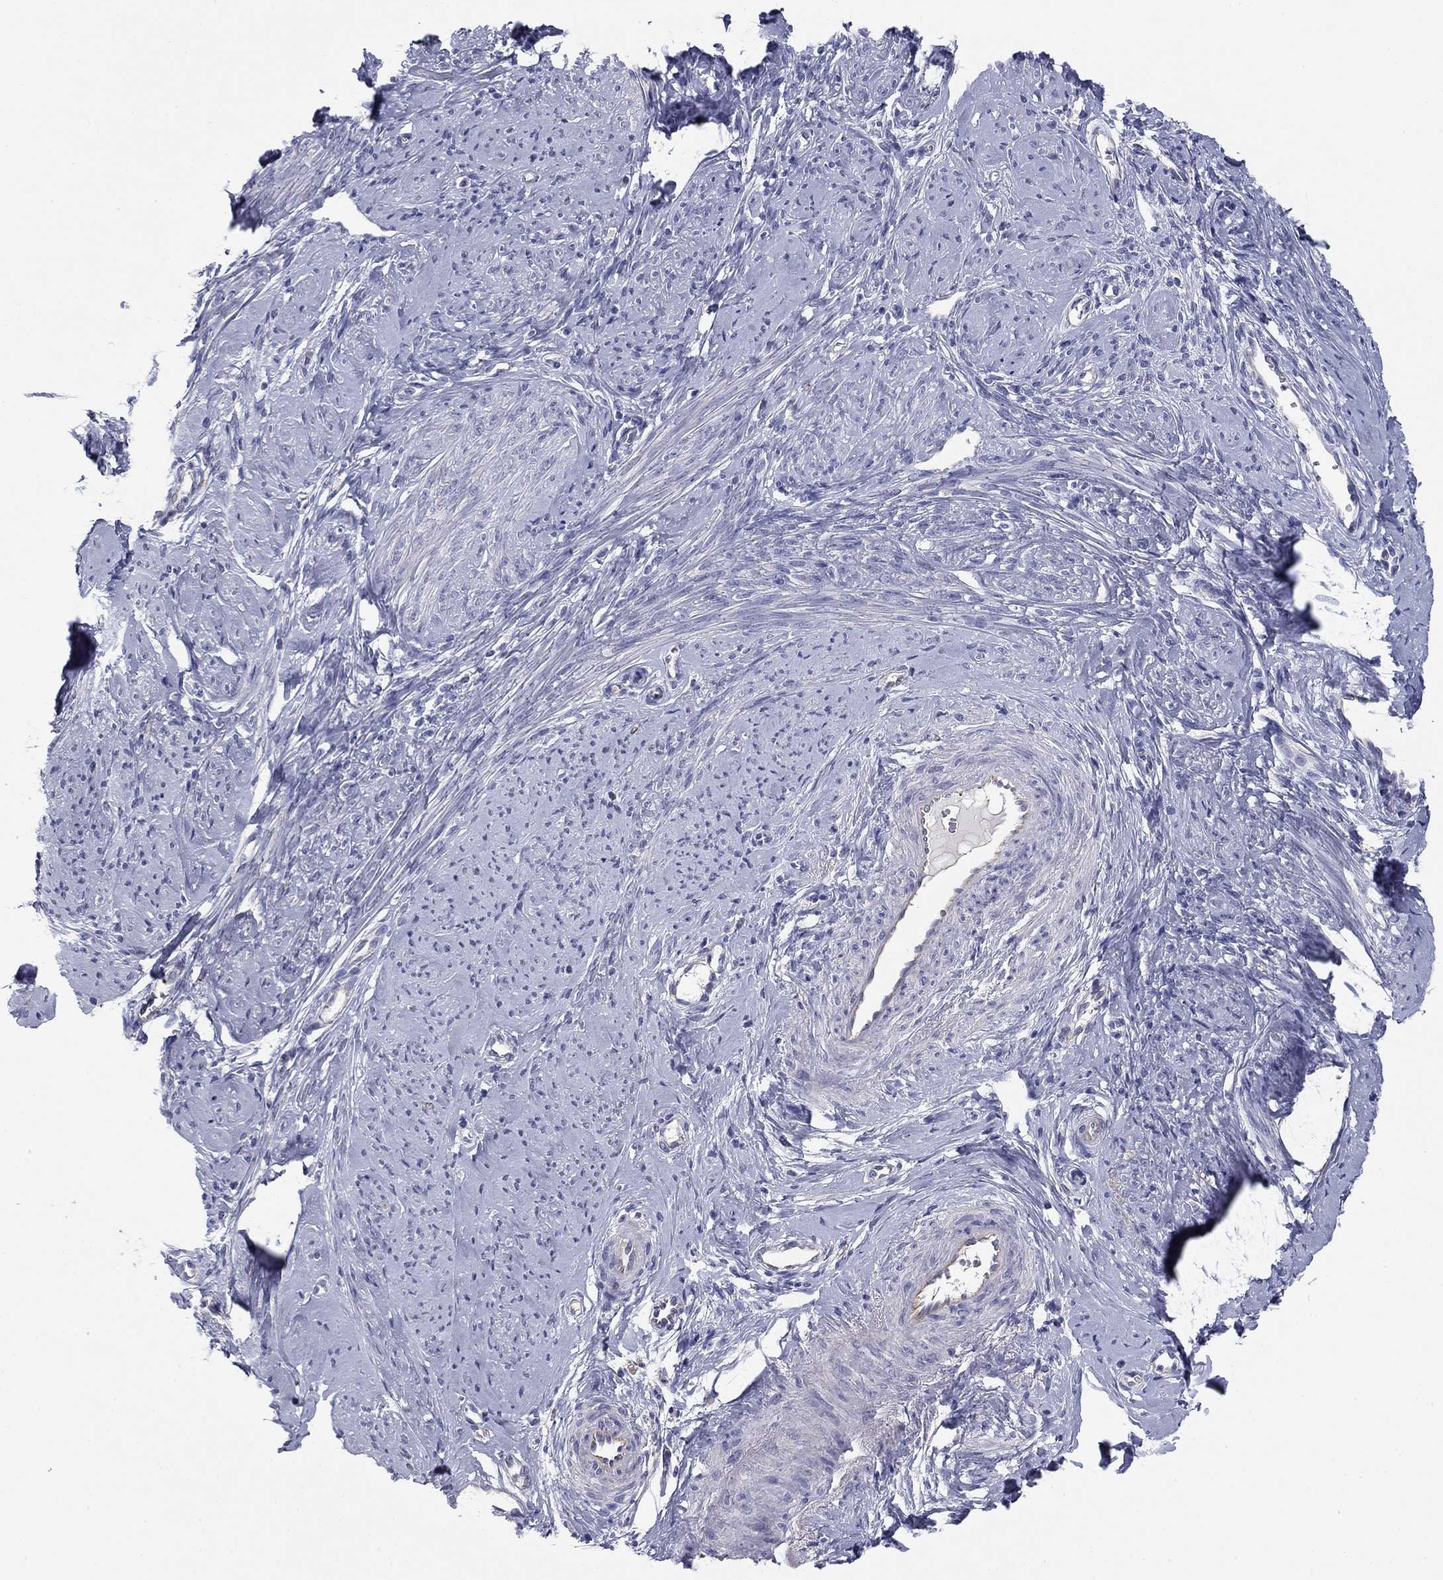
{"staining": {"intensity": "negative", "quantity": "none", "location": "none"}, "tissue": "smooth muscle", "cell_type": "Smooth muscle cells", "image_type": "normal", "snomed": [{"axis": "morphology", "description": "Normal tissue, NOS"}, {"axis": "topography", "description": "Smooth muscle"}], "caption": "Immunohistochemistry image of unremarkable human smooth muscle stained for a protein (brown), which shows no positivity in smooth muscle cells.", "gene": "SEPTIN3", "patient": {"sex": "female", "age": 48}}